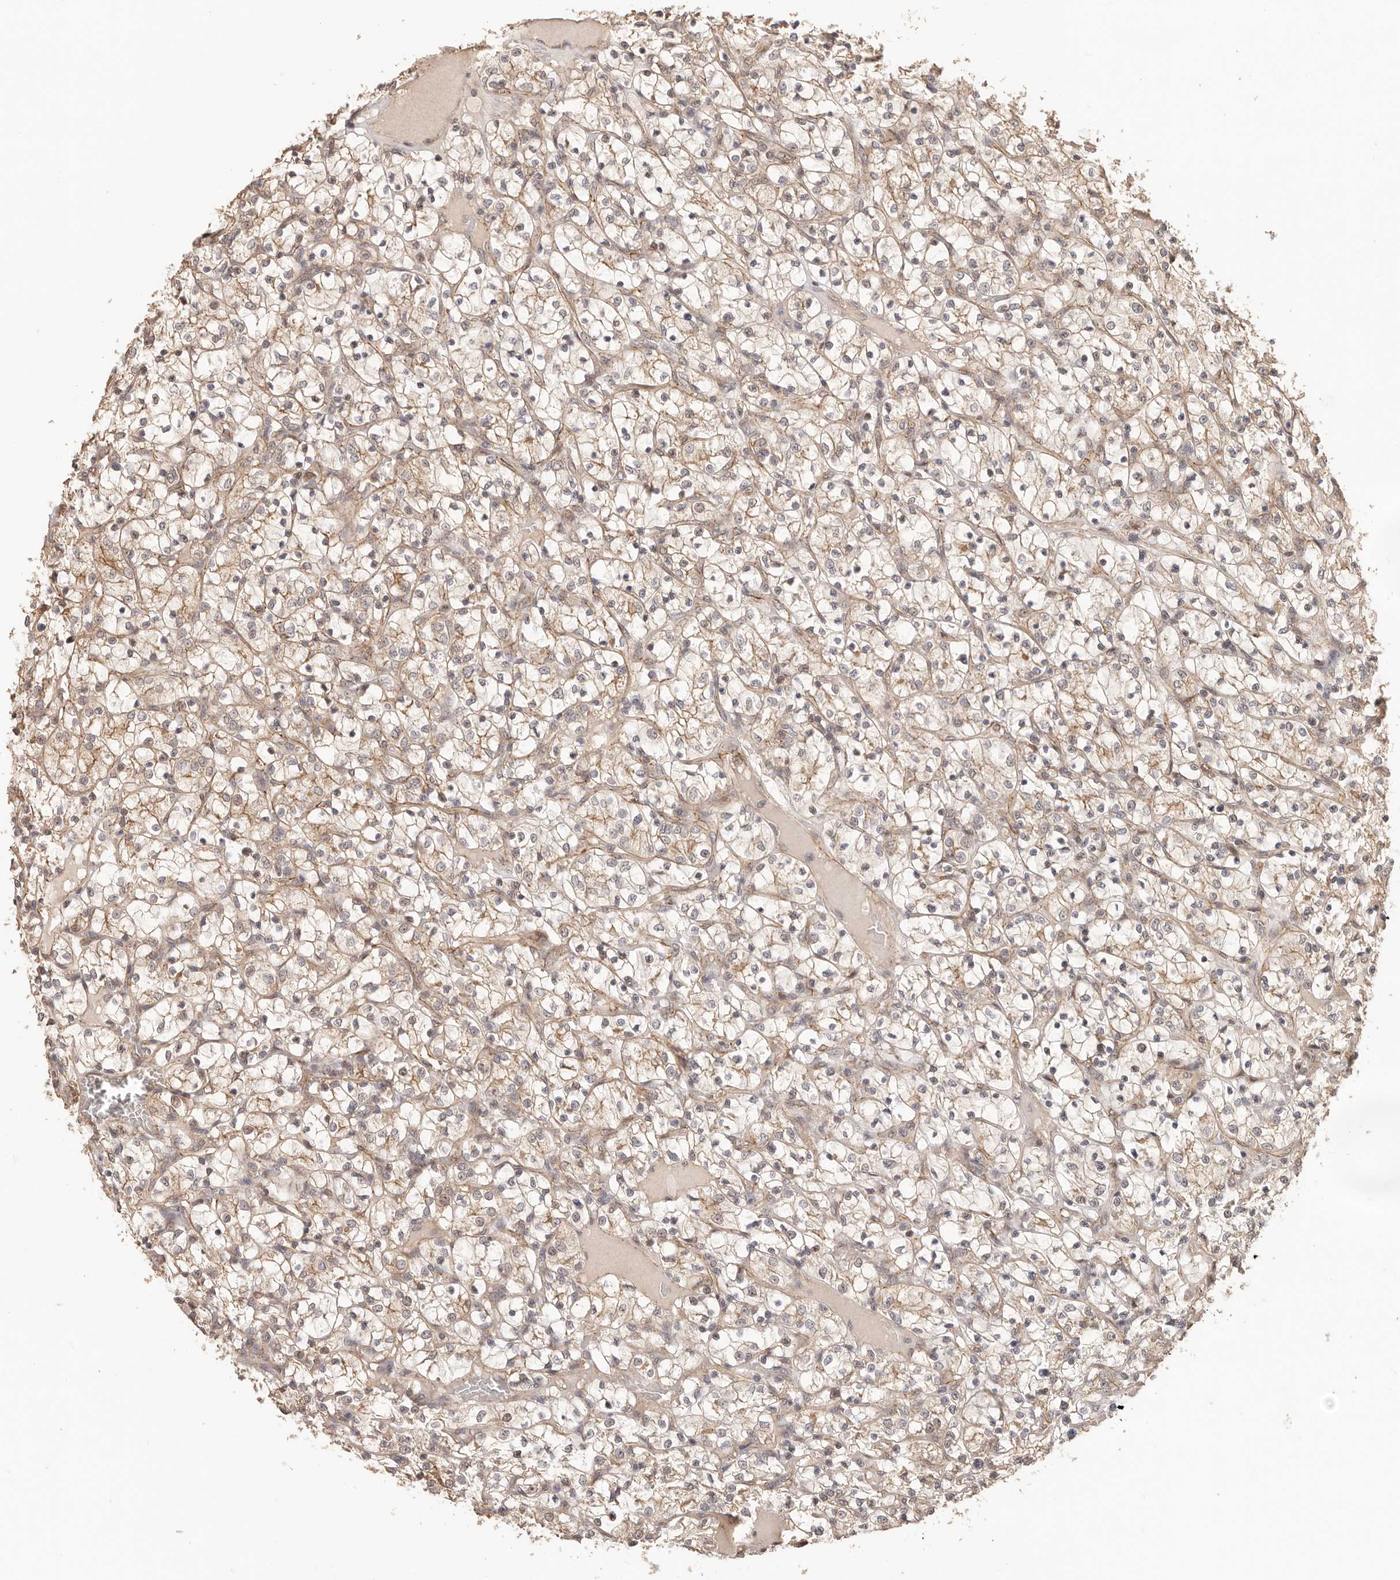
{"staining": {"intensity": "weak", "quantity": ">75%", "location": "cytoplasmic/membranous"}, "tissue": "renal cancer", "cell_type": "Tumor cells", "image_type": "cancer", "snomed": [{"axis": "morphology", "description": "Adenocarcinoma, NOS"}, {"axis": "topography", "description": "Kidney"}], "caption": "Protein expression analysis of renal cancer reveals weak cytoplasmic/membranous positivity in approximately >75% of tumor cells. The protein of interest is shown in brown color, while the nuclei are stained blue.", "gene": "AFDN", "patient": {"sex": "female", "age": 69}}